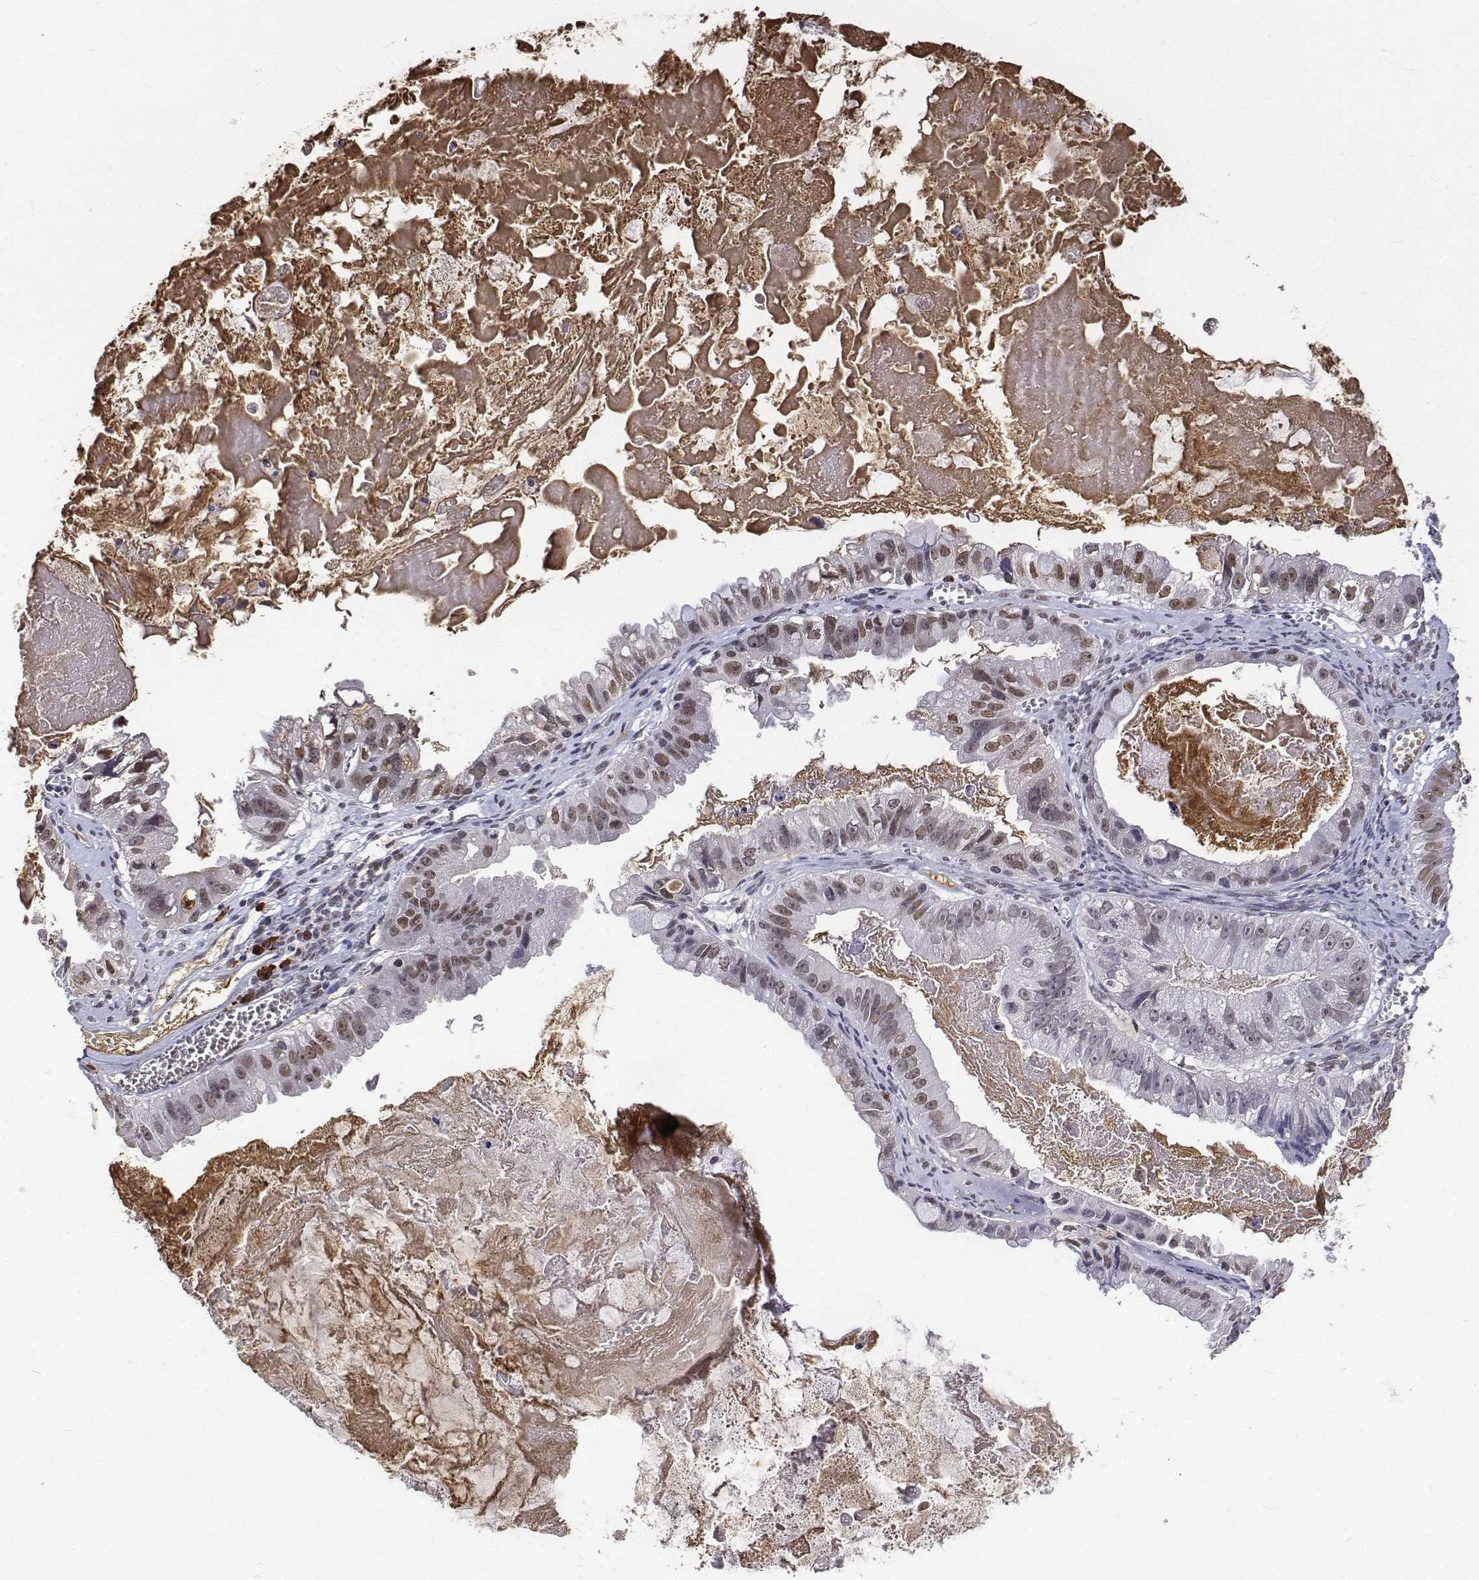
{"staining": {"intensity": "moderate", "quantity": "25%-75%", "location": "nuclear"}, "tissue": "ovarian cancer", "cell_type": "Tumor cells", "image_type": "cancer", "snomed": [{"axis": "morphology", "description": "Cystadenocarcinoma, mucinous, NOS"}, {"axis": "topography", "description": "Ovary"}], "caption": "Ovarian cancer (mucinous cystadenocarcinoma) was stained to show a protein in brown. There is medium levels of moderate nuclear staining in approximately 25%-75% of tumor cells. Nuclei are stained in blue.", "gene": "ATRX", "patient": {"sex": "female", "age": 61}}